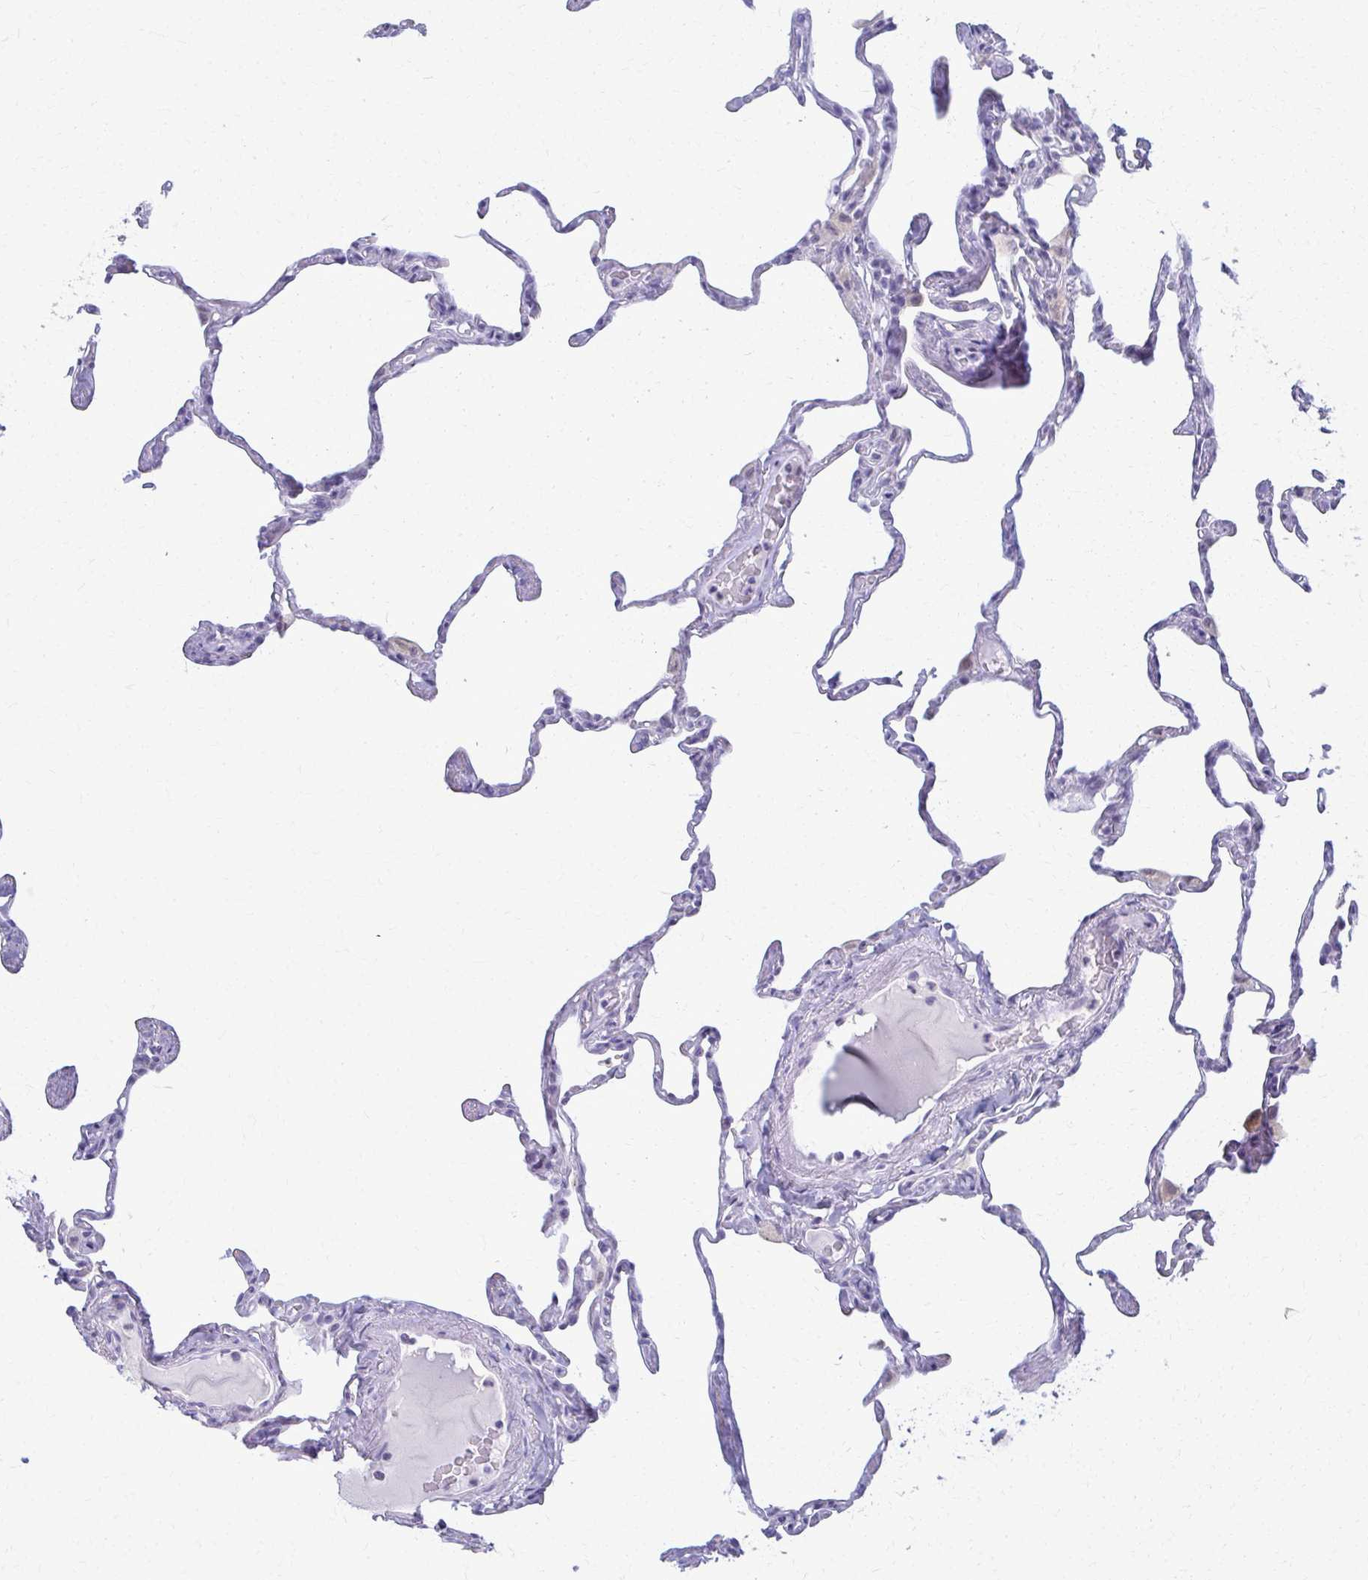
{"staining": {"intensity": "negative", "quantity": "none", "location": "none"}, "tissue": "lung", "cell_type": "Alveolar cells", "image_type": "normal", "snomed": [{"axis": "morphology", "description": "Normal tissue, NOS"}, {"axis": "topography", "description": "Lung"}], "caption": "A high-resolution histopathology image shows IHC staining of normal lung, which exhibits no significant expression in alveolar cells.", "gene": "ACSM2A", "patient": {"sex": "male", "age": 65}}